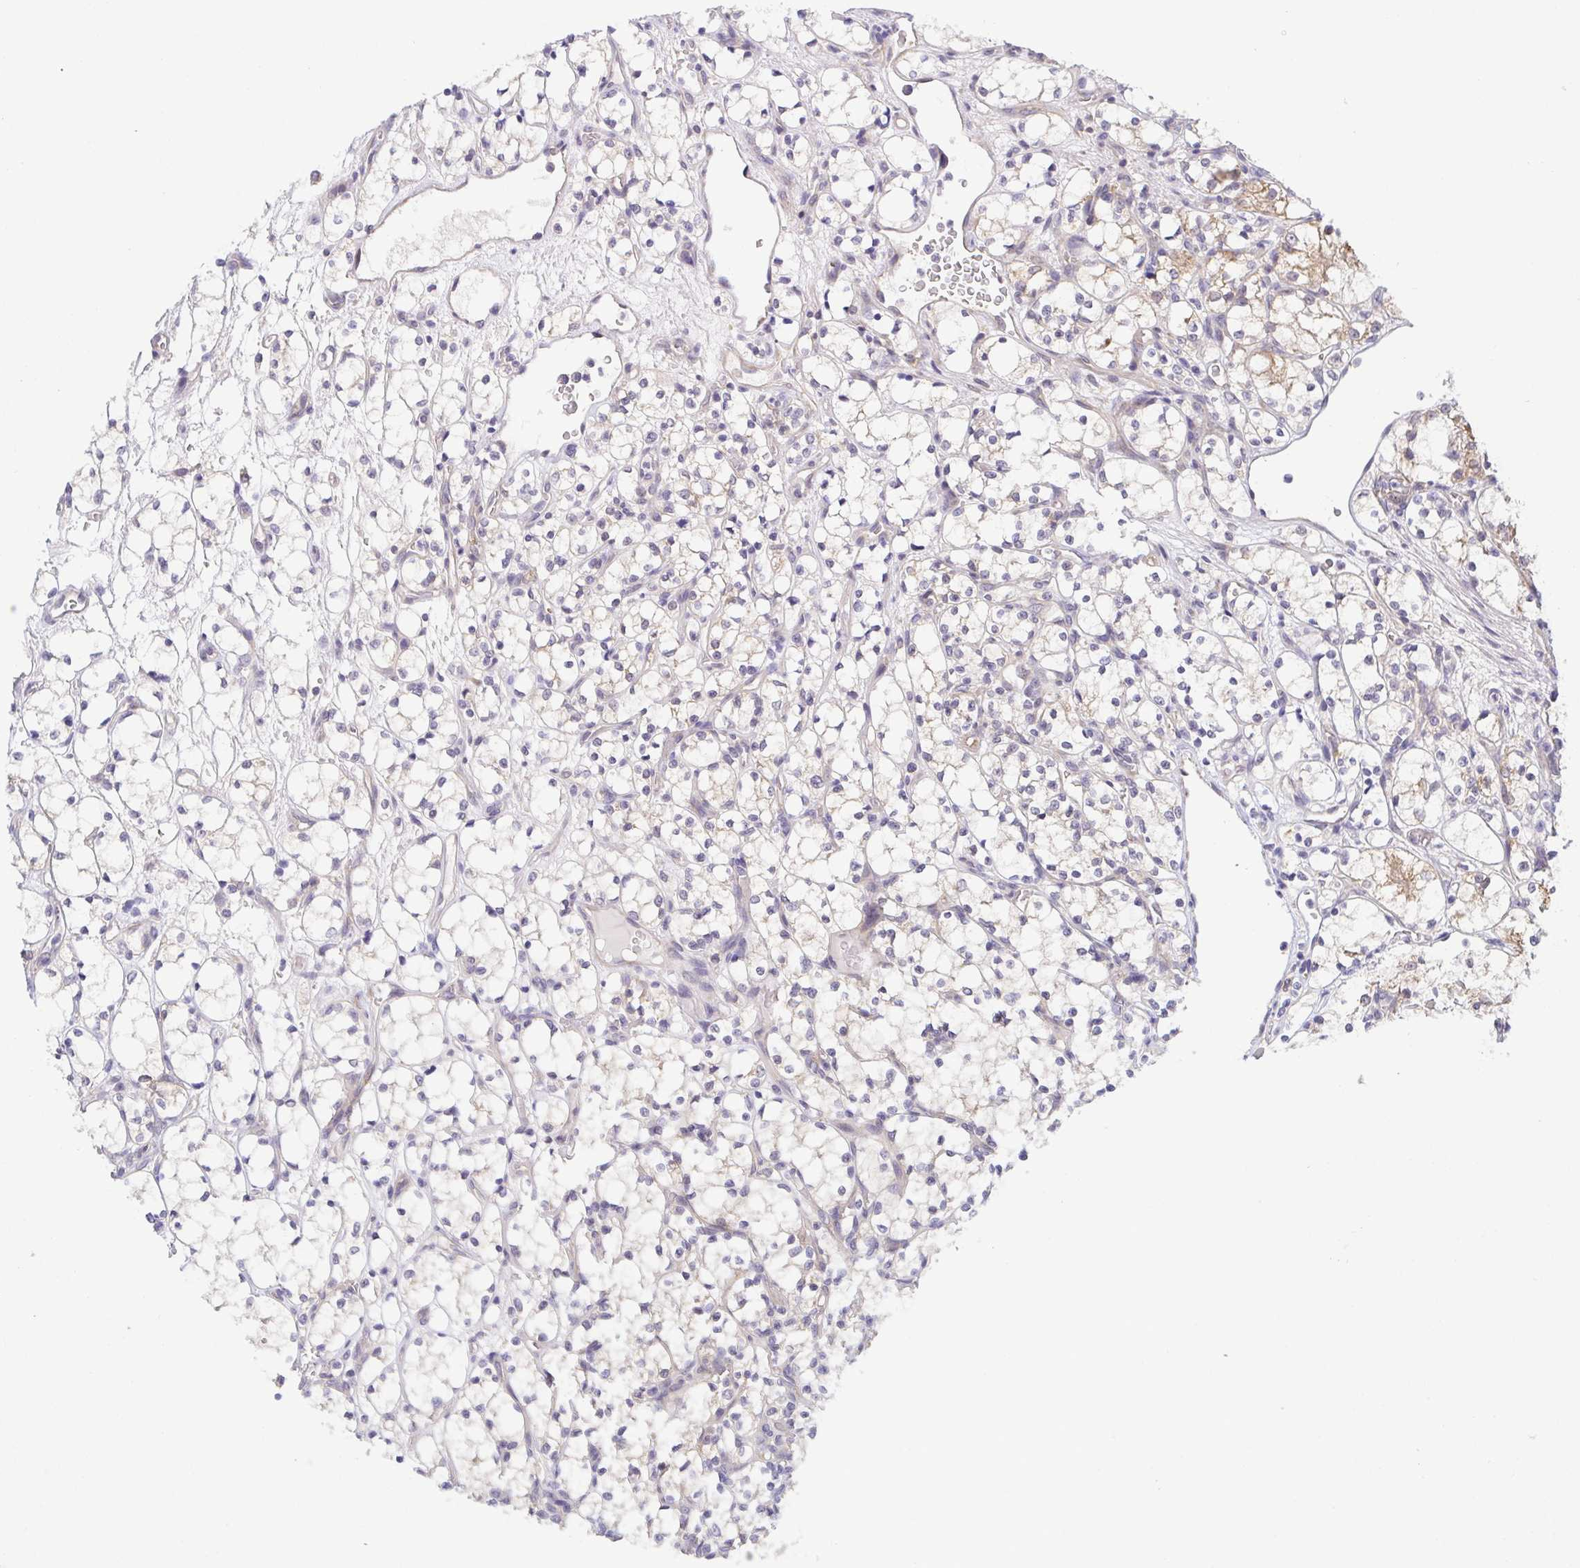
{"staining": {"intensity": "weak", "quantity": "<25%", "location": "cytoplasmic/membranous"}, "tissue": "renal cancer", "cell_type": "Tumor cells", "image_type": "cancer", "snomed": [{"axis": "morphology", "description": "Adenocarcinoma, NOS"}, {"axis": "topography", "description": "Kidney"}], "caption": "IHC micrograph of neoplastic tissue: renal cancer (adenocarcinoma) stained with DAB exhibits no significant protein staining in tumor cells.", "gene": "BCL2L1", "patient": {"sex": "female", "age": 69}}